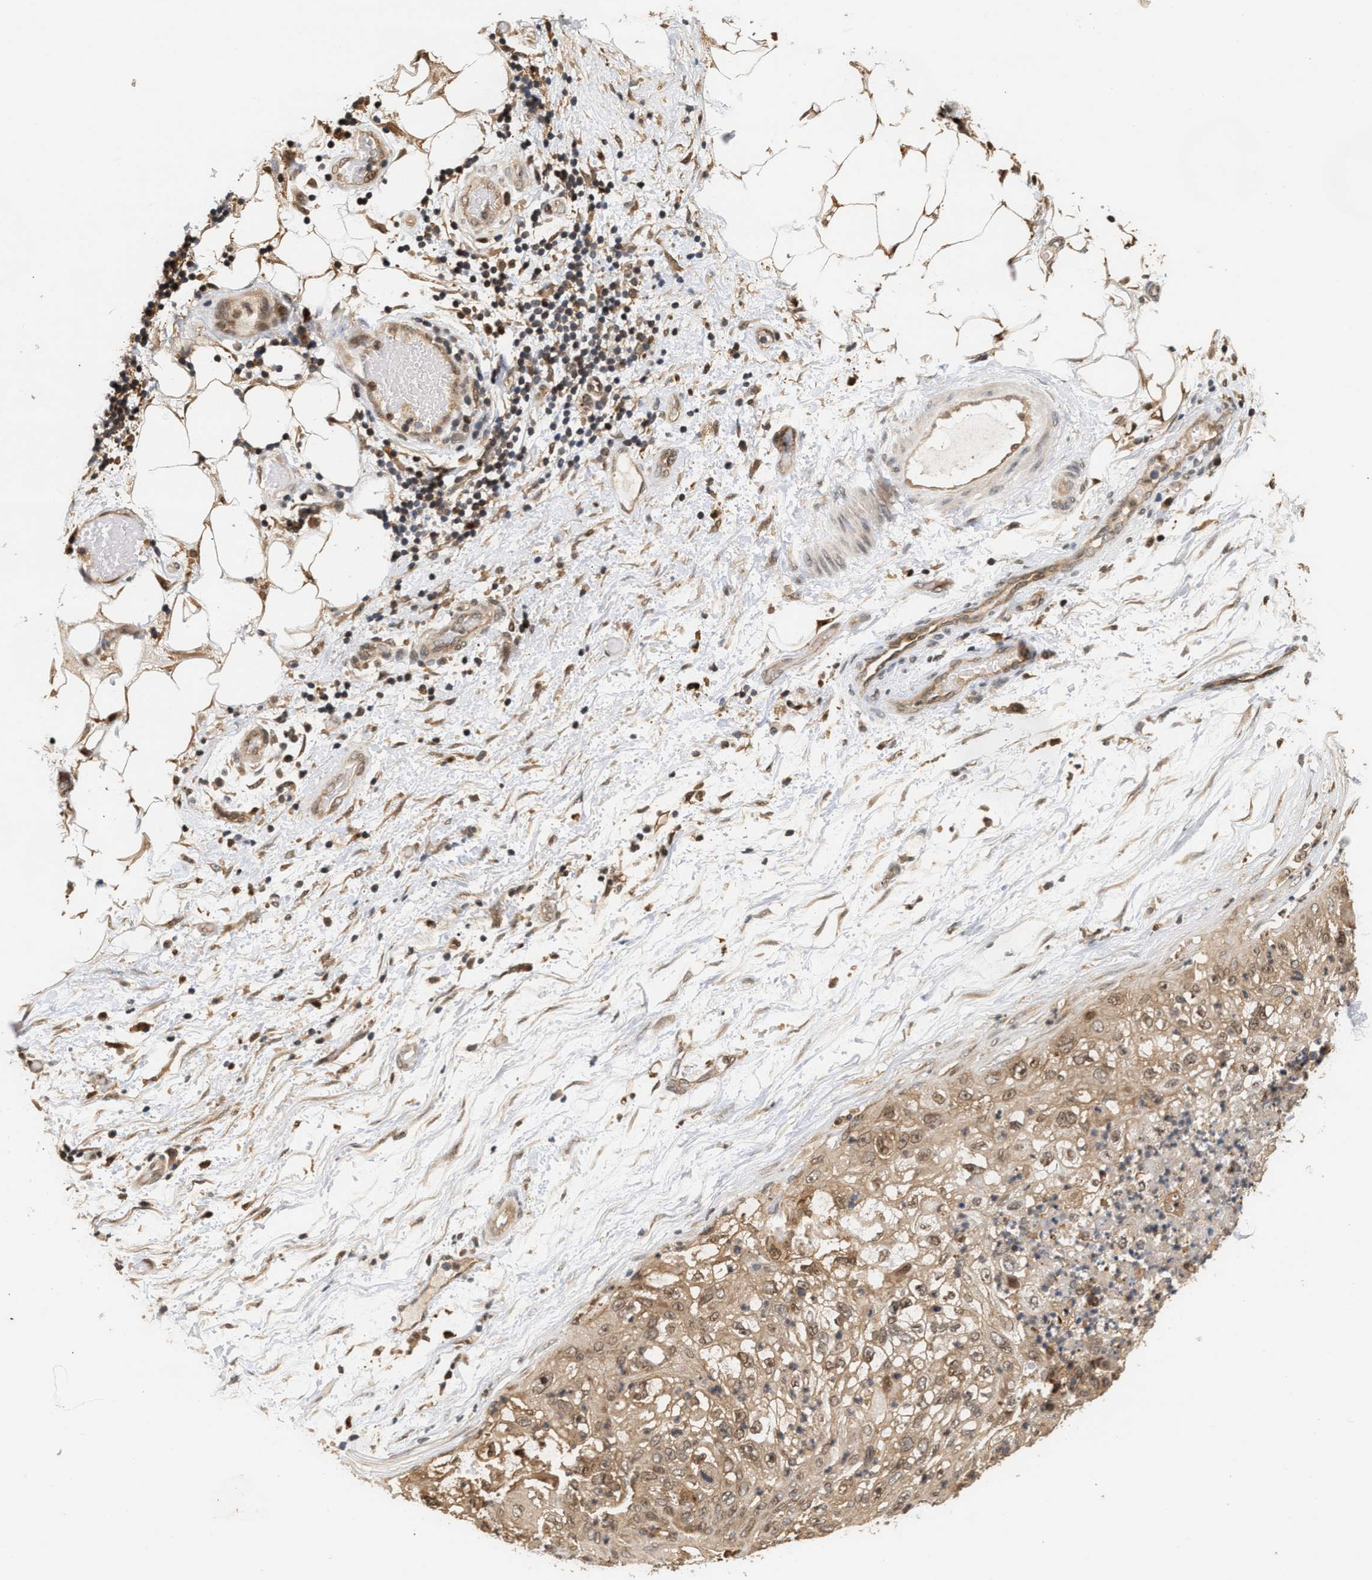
{"staining": {"intensity": "moderate", "quantity": ">75%", "location": "cytoplasmic/membranous,nuclear"}, "tissue": "lung cancer", "cell_type": "Tumor cells", "image_type": "cancer", "snomed": [{"axis": "morphology", "description": "Inflammation, NOS"}, {"axis": "morphology", "description": "Squamous cell carcinoma, NOS"}, {"axis": "topography", "description": "Lymph node"}, {"axis": "topography", "description": "Soft tissue"}, {"axis": "topography", "description": "Lung"}], "caption": "A brown stain highlights moderate cytoplasmic/membranous and nuclear staining of a protein in squamous cell carcinoma (lung) tumor cells. Using DAB (3,3'-diaminobenzidine) (brown) and hematoxylin (blue) stains, captured at high magnification using brightfield microscopy.", "gene": "ABHD5", "patient": {"sex": "male", "age": 66}}